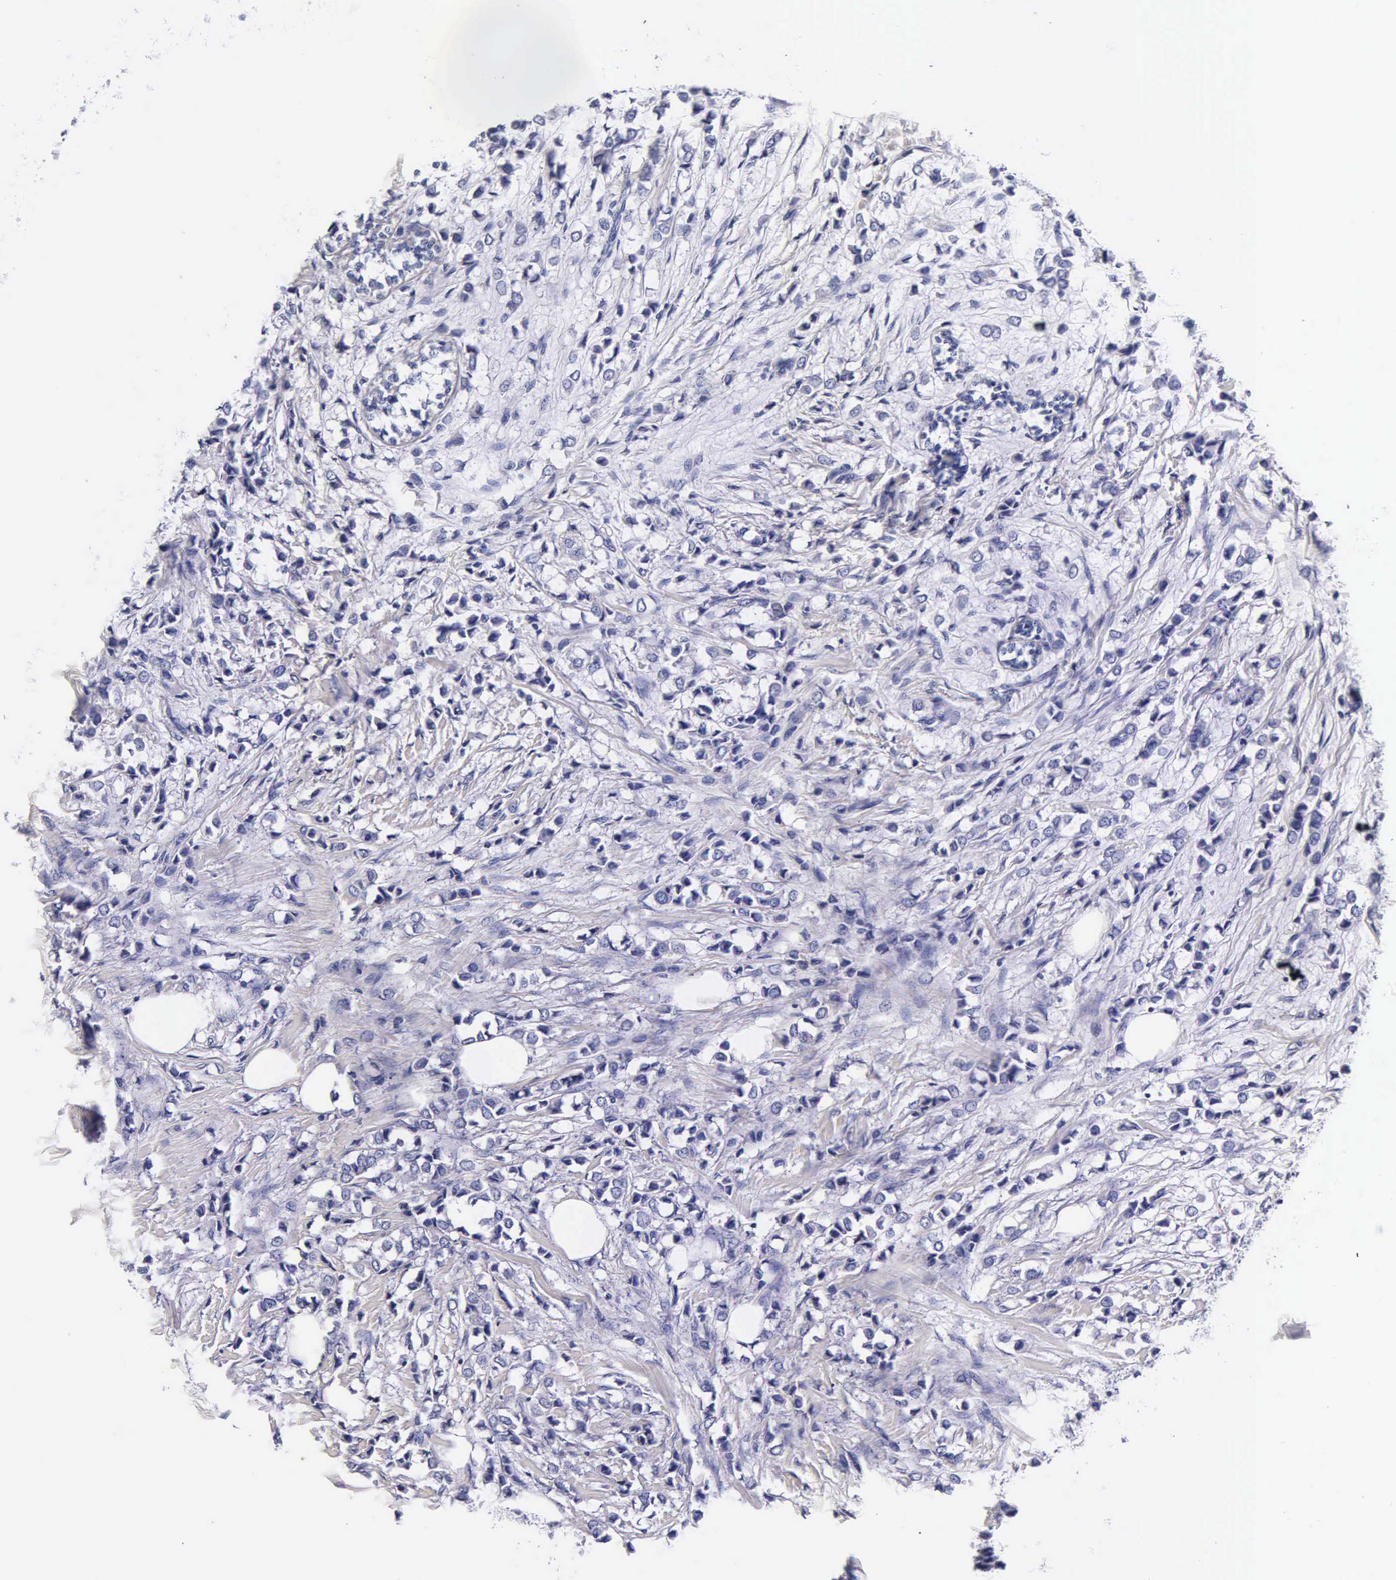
{"staining": {"intensity": "negative", "quantity": "none", "location": "none"}, "tissue": "breast cancer", "cell_type": "Tumor cells", "image_type": "cancer", "snomed": [{"axis": "morphology", "description": "Lobular carcinoma"}, {"axis": "topography", "description": "Breast"}], "caption": "This photomicrograph is of lobular carcinoma (breast) stained with immunohistochemistry (IHC) to label a protein in brown with the nuclei are counter-stained blue. There is no staining in tumor cells.", "gene": "IAPP", "patient": {"sex": "female", "age": 51}}